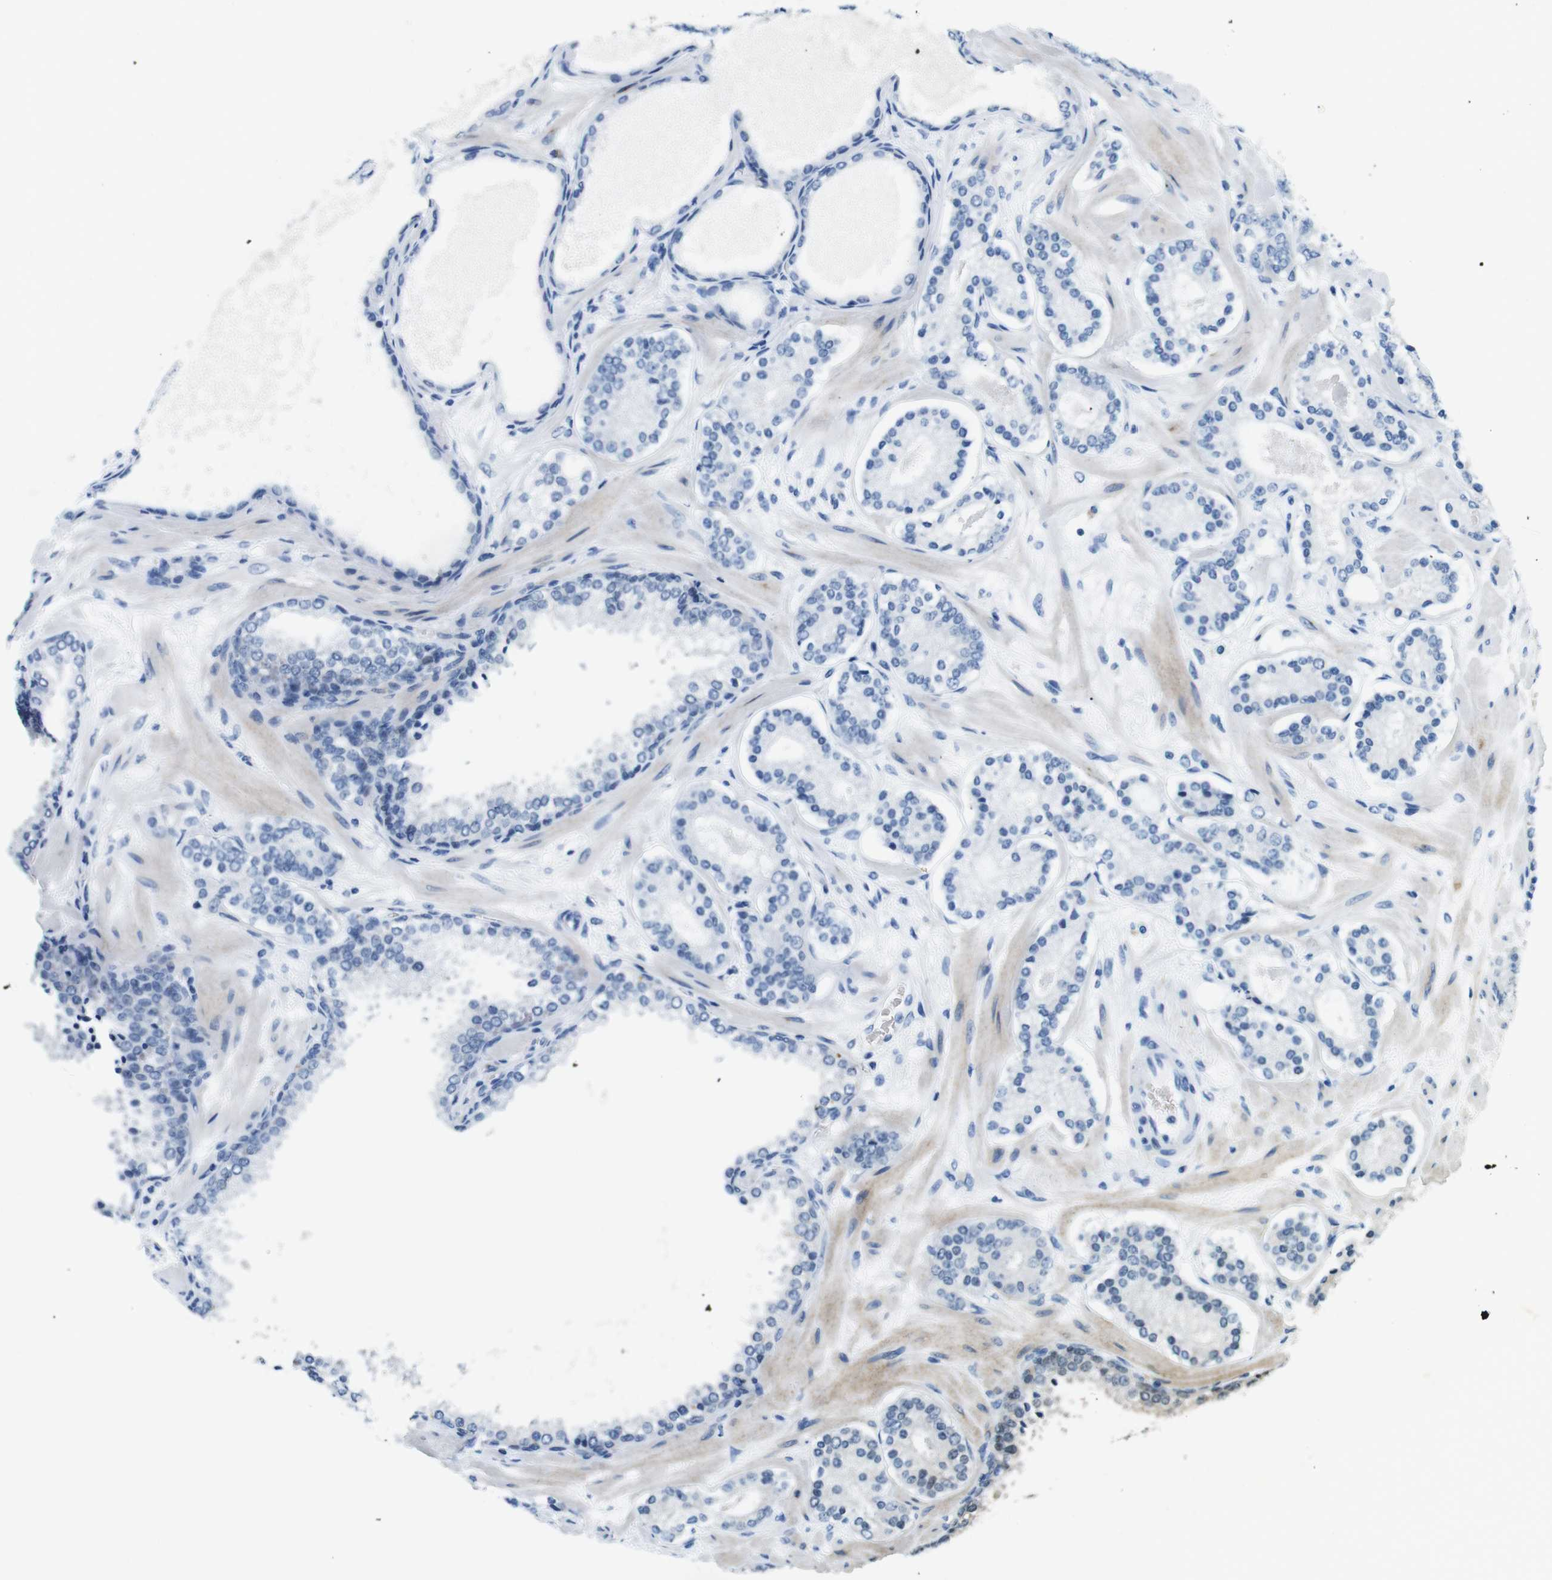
{"staining": {"intensity": "negative", "quantity": "none", "location": "none"}, "tissue": "prostate cancer", "cell_type": "Tumor cells", "image_type": "cancer", "snomed": [{"axis": "morphology", "description": "Adenocarcinoma, Low grade"}, {"axis": "topography", "description": "Prostate"}], "caption": "A high-resolution micrograph shows IHC staining of prostate cancer, which shows no significant staining in tumor cells.", "gene": "TFAP2C", "patient": {"sex": "male", "age": 63}}